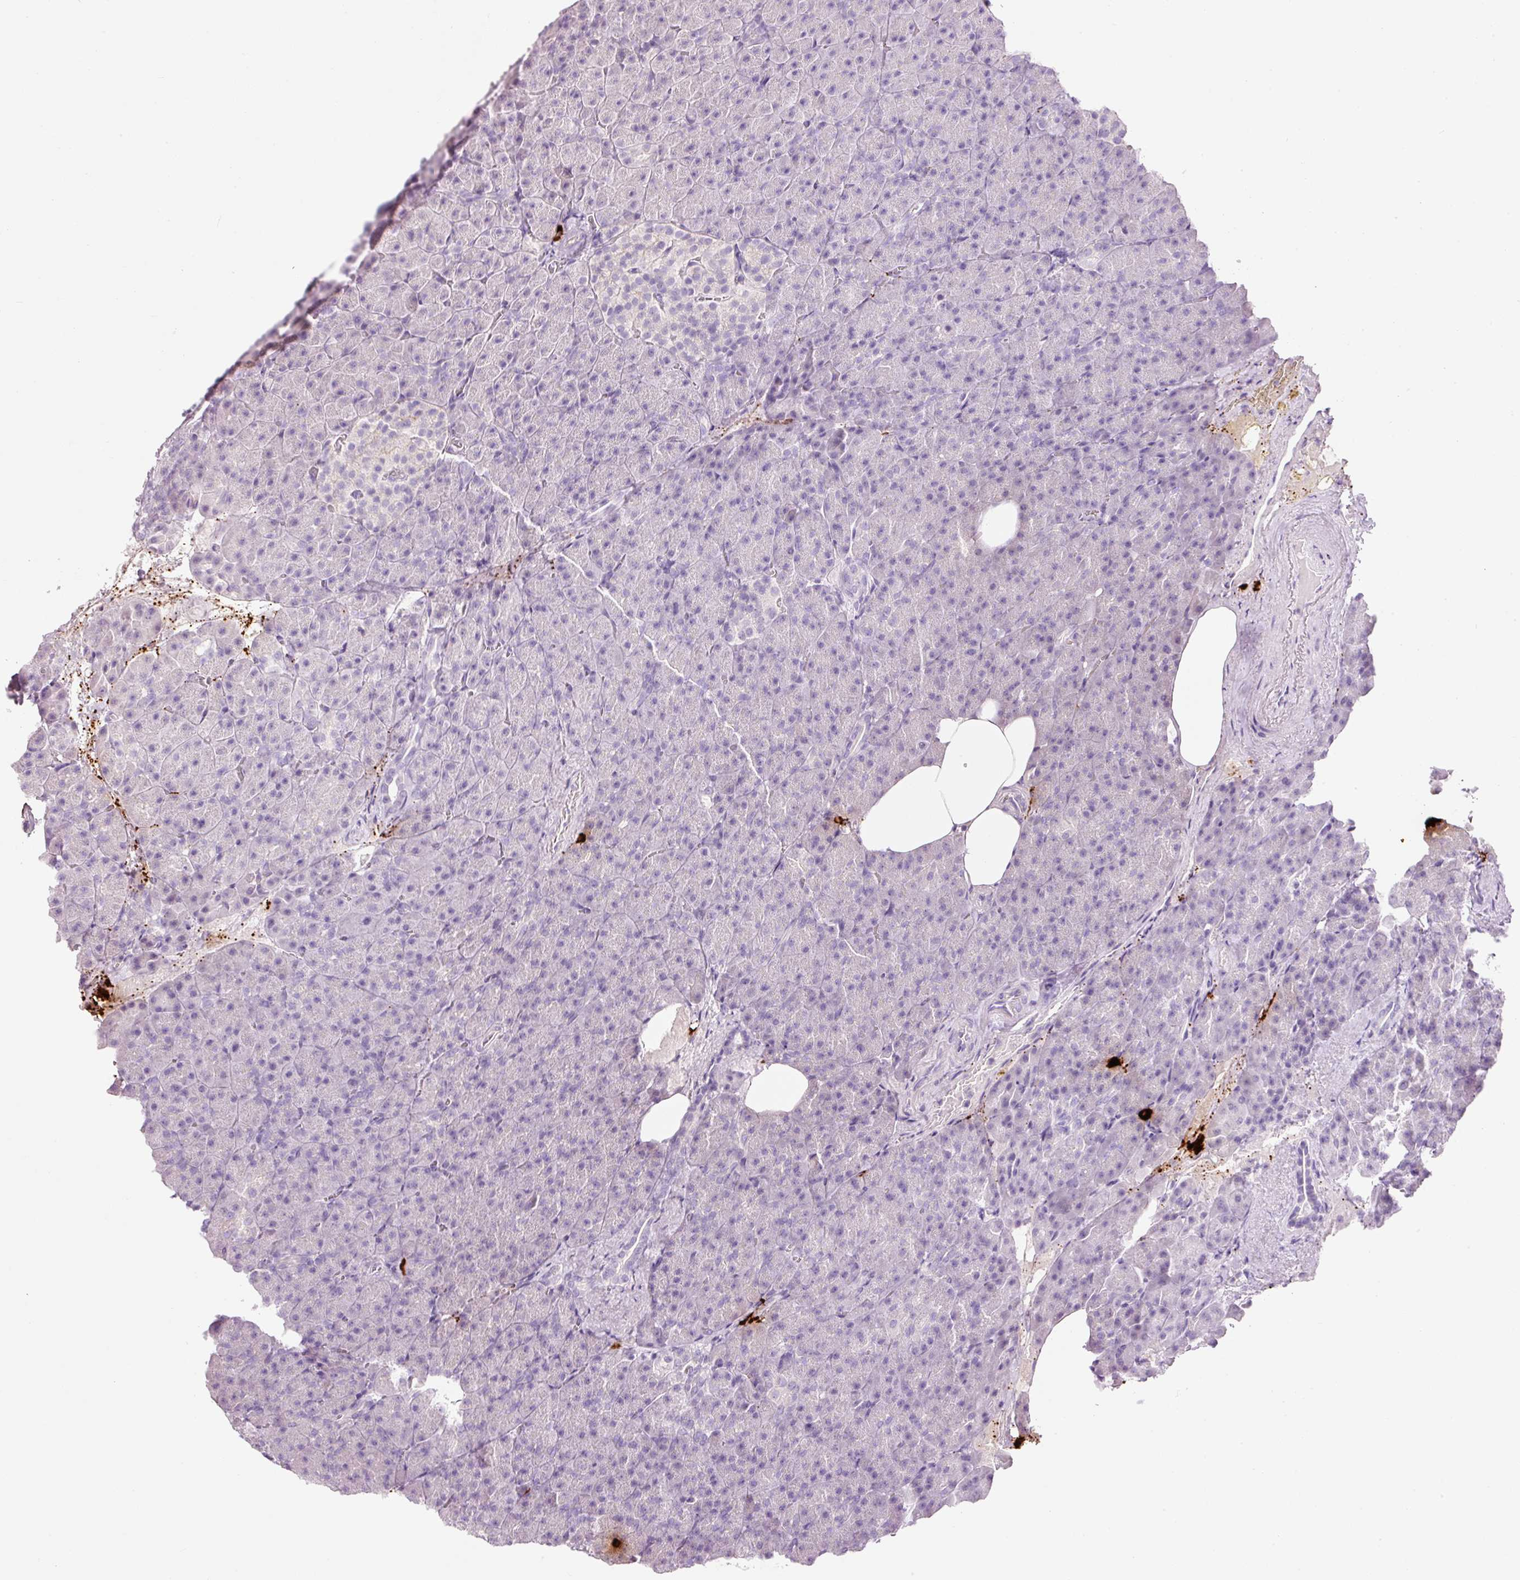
{"staining": {"intensity": "negative", "quantity": "none", "location": "none"}, "tissue": "pancreas", "cell_type": "Exocrine glandular cells", "image_type": "normal", "snomed": [{"axis": "morphology", "description": "Normal tissue, NOS"}, {"axis": "topography", "description": "Pancreas"}], "caption": "The histopathology image demonstrates no staining of exocrine glandular cells in unremarkable pancreas. (DAB immunohistochemistry (IHC) visualized using brightfield microscopy, high magnification).", "gene": "CMA1", "patient": {"sex": "female", "age": 74}}